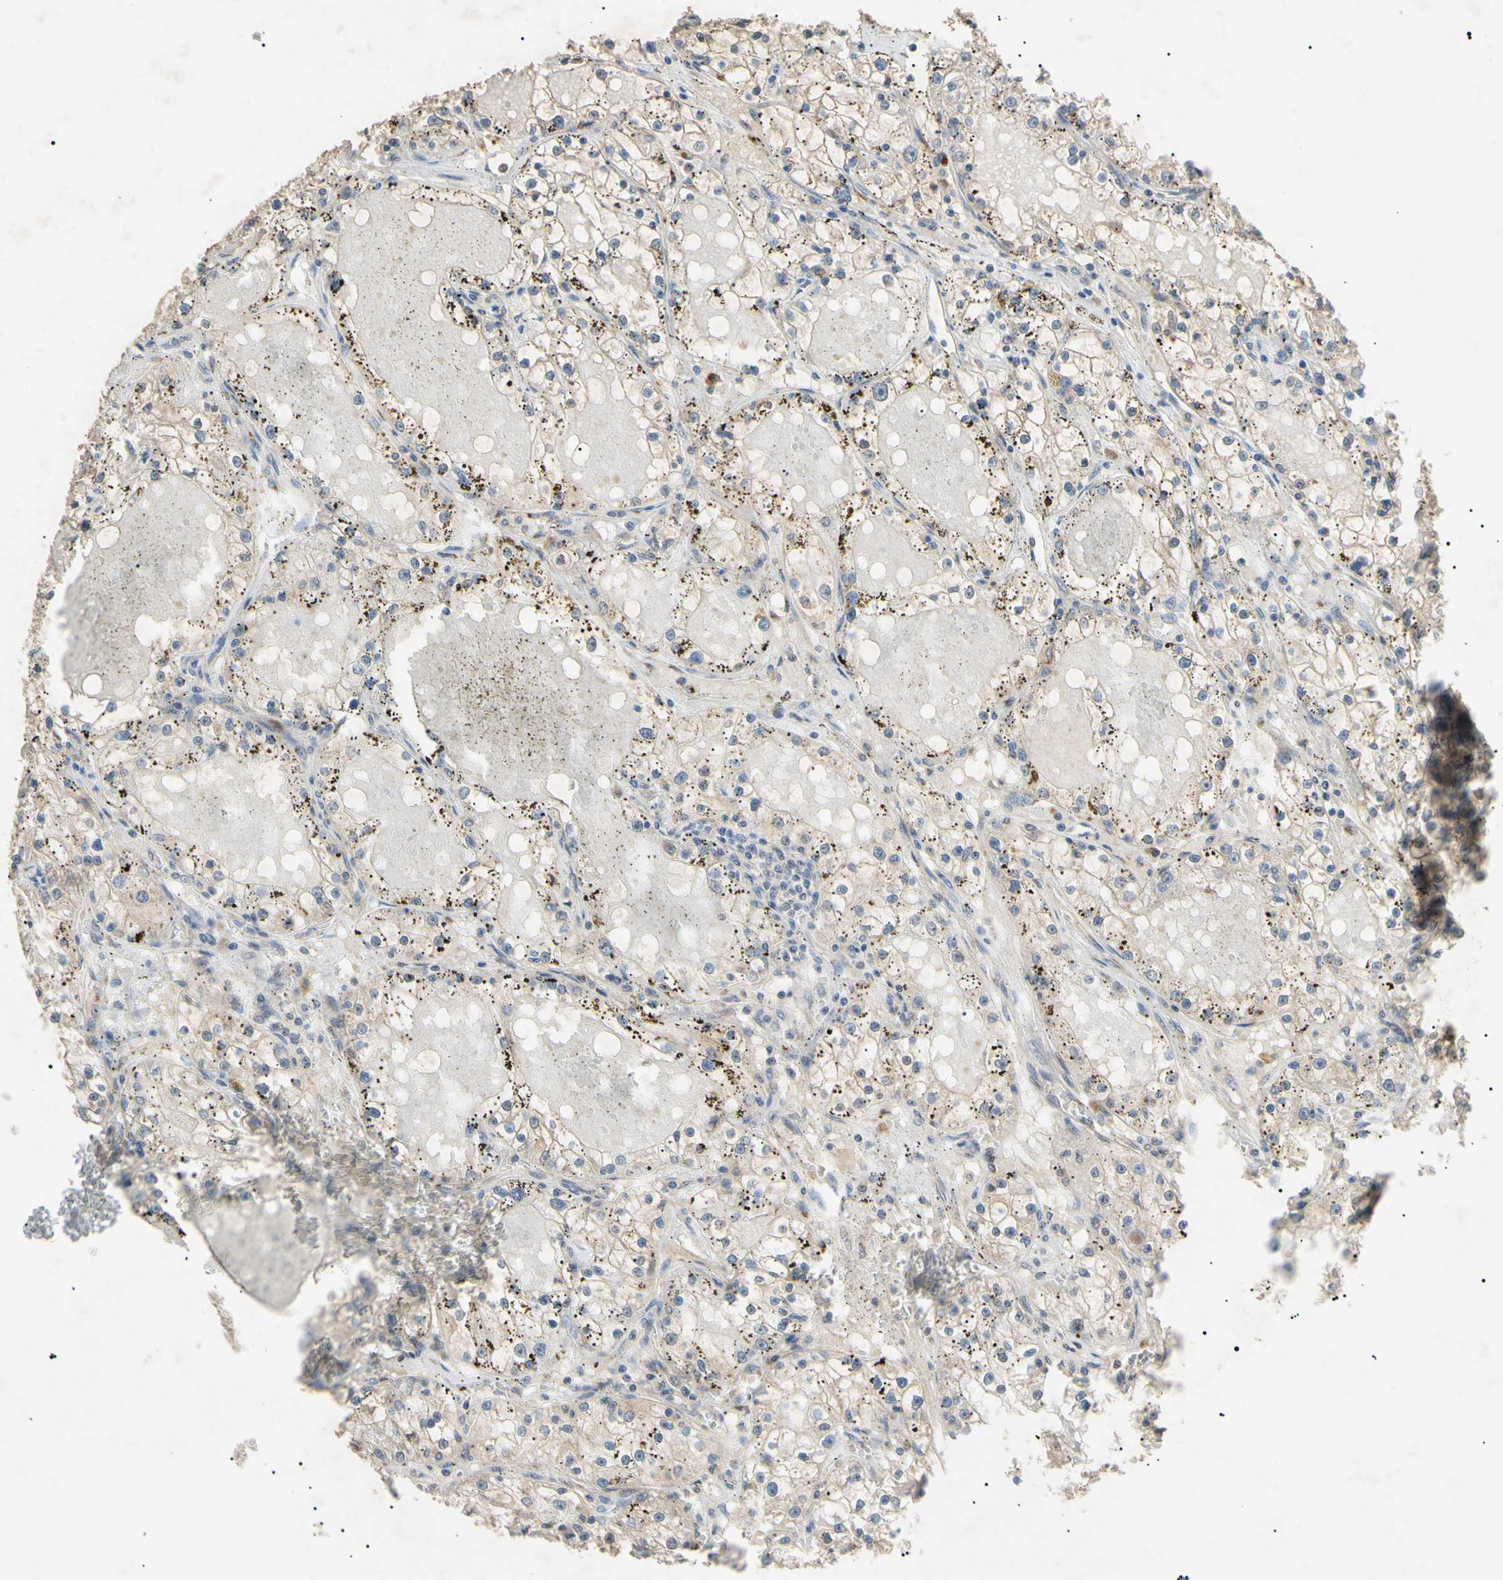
{"staining": {"intensity": "moderate", "quantity": "25%-75%", "location": "cytoplasmic/membranous"}, "tissue": "renal cancer", "cell_type": "Tumor cells", "image_type": "cancer", "snomed": [{"axis": "morphology", "description": "Adenocarcinoma, NOS"}, {"axis": "topography", "description": "Kidney"}], "caption": "Renal cancer (adenocarcinoma) stained for a protein (brown) reveals moderate cytoplasmic/membranous positive positivity in about 25%-75% of tumor cells.", "gene": "TUBB4A", "patient": {"sex": "male", "age": 56}}